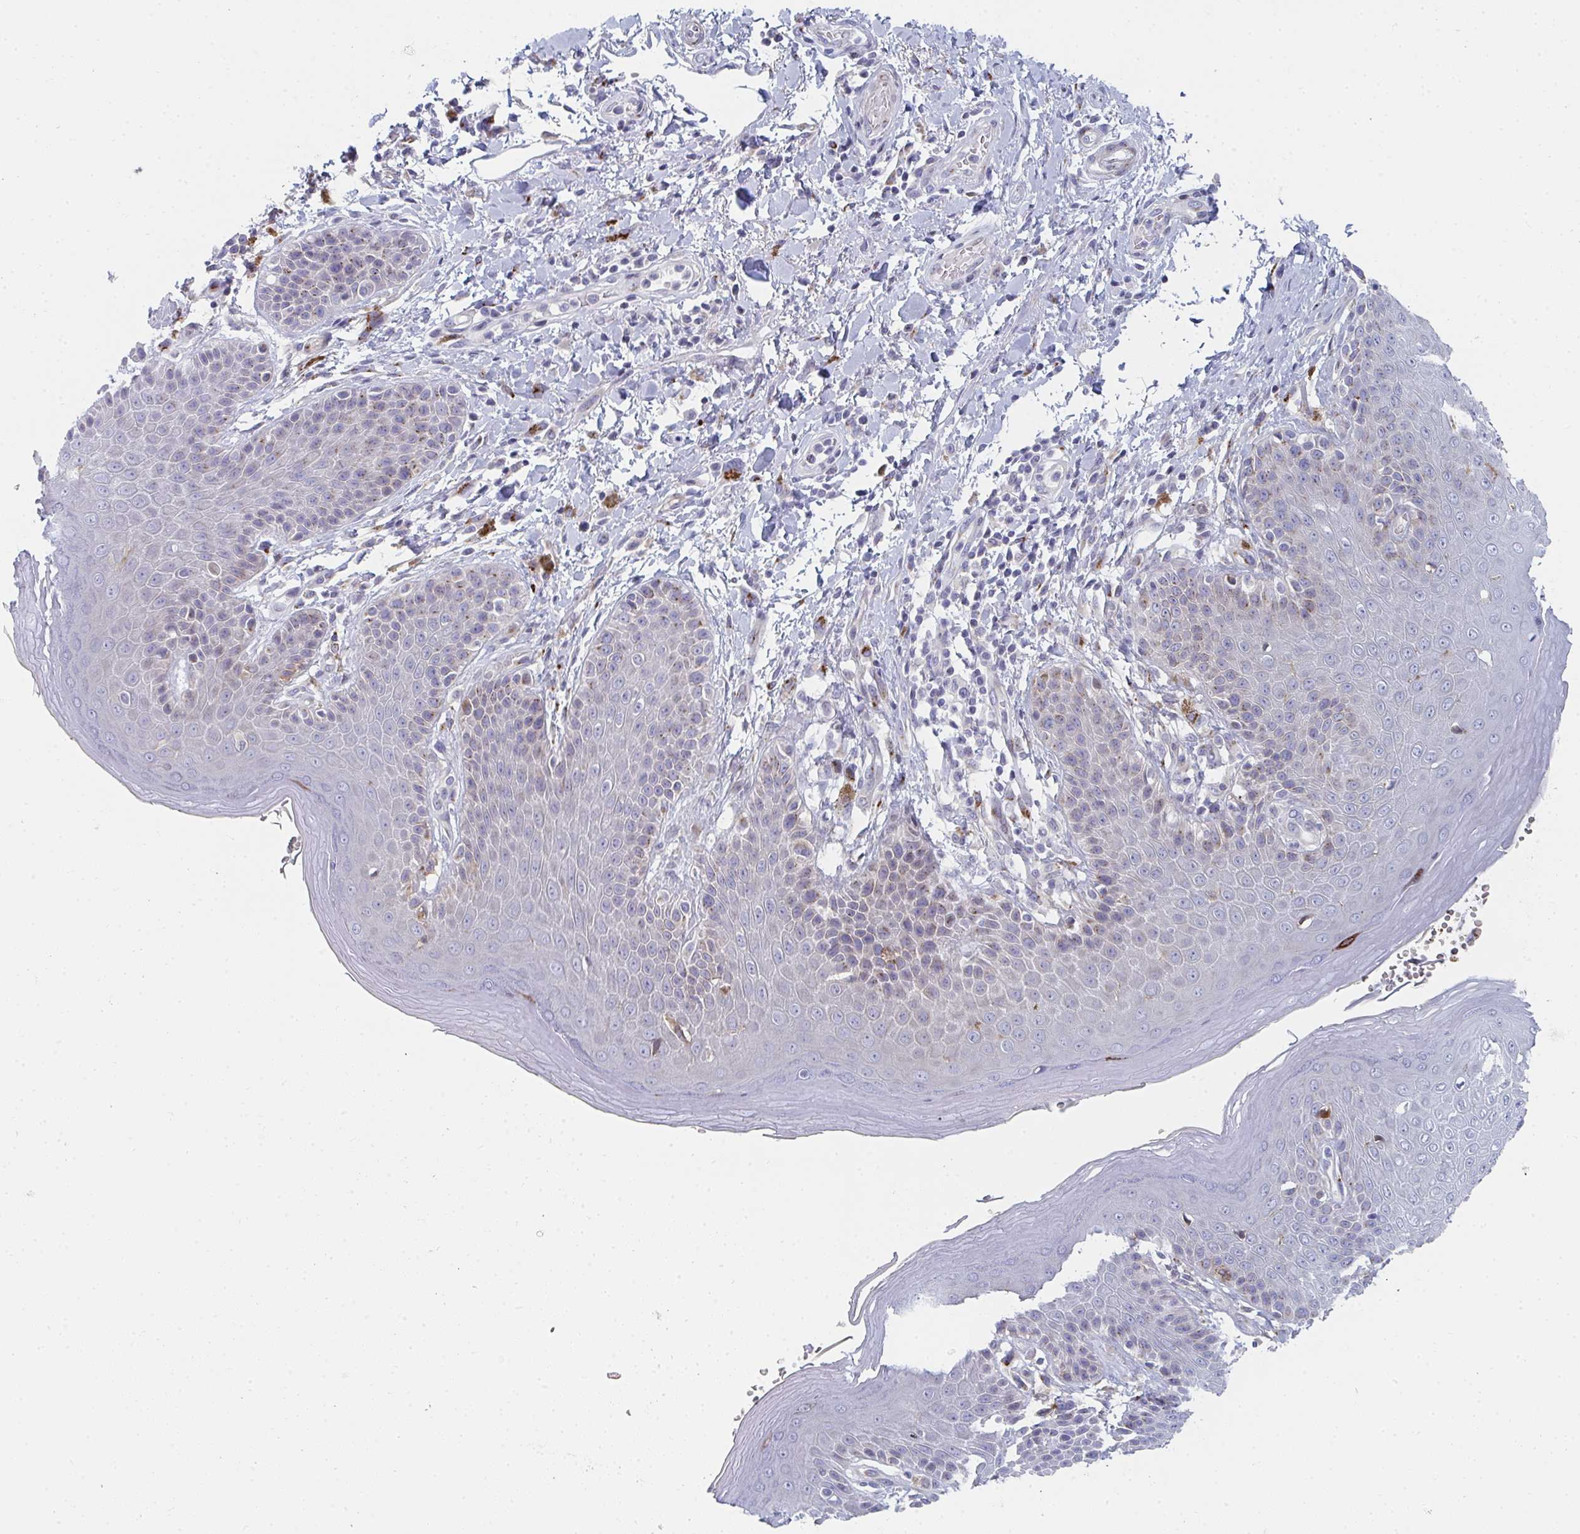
{"staining": {"intensity": "moderate", "quantity": "<25%", "location": "cytoplasmic/membranous"}, "tissue": "skin", "cell_type": "Epidermal cells", "image_type": "normal", "snomed": [{"axis": "morphology", "description": "Normal tissue, NOS"}, {"axis": "topography", "description": "Peripheral nerve tissue"}], "caption": "DAB (3,3'-diaminobenzidine) immunohistochemical staining of normal skin demonstrates moderate cytoplasmic/membranous protein expression in about <25% of epidermal cells.", "gene": "PSMG1", "patient": {"sex": "male", "age": 51}}